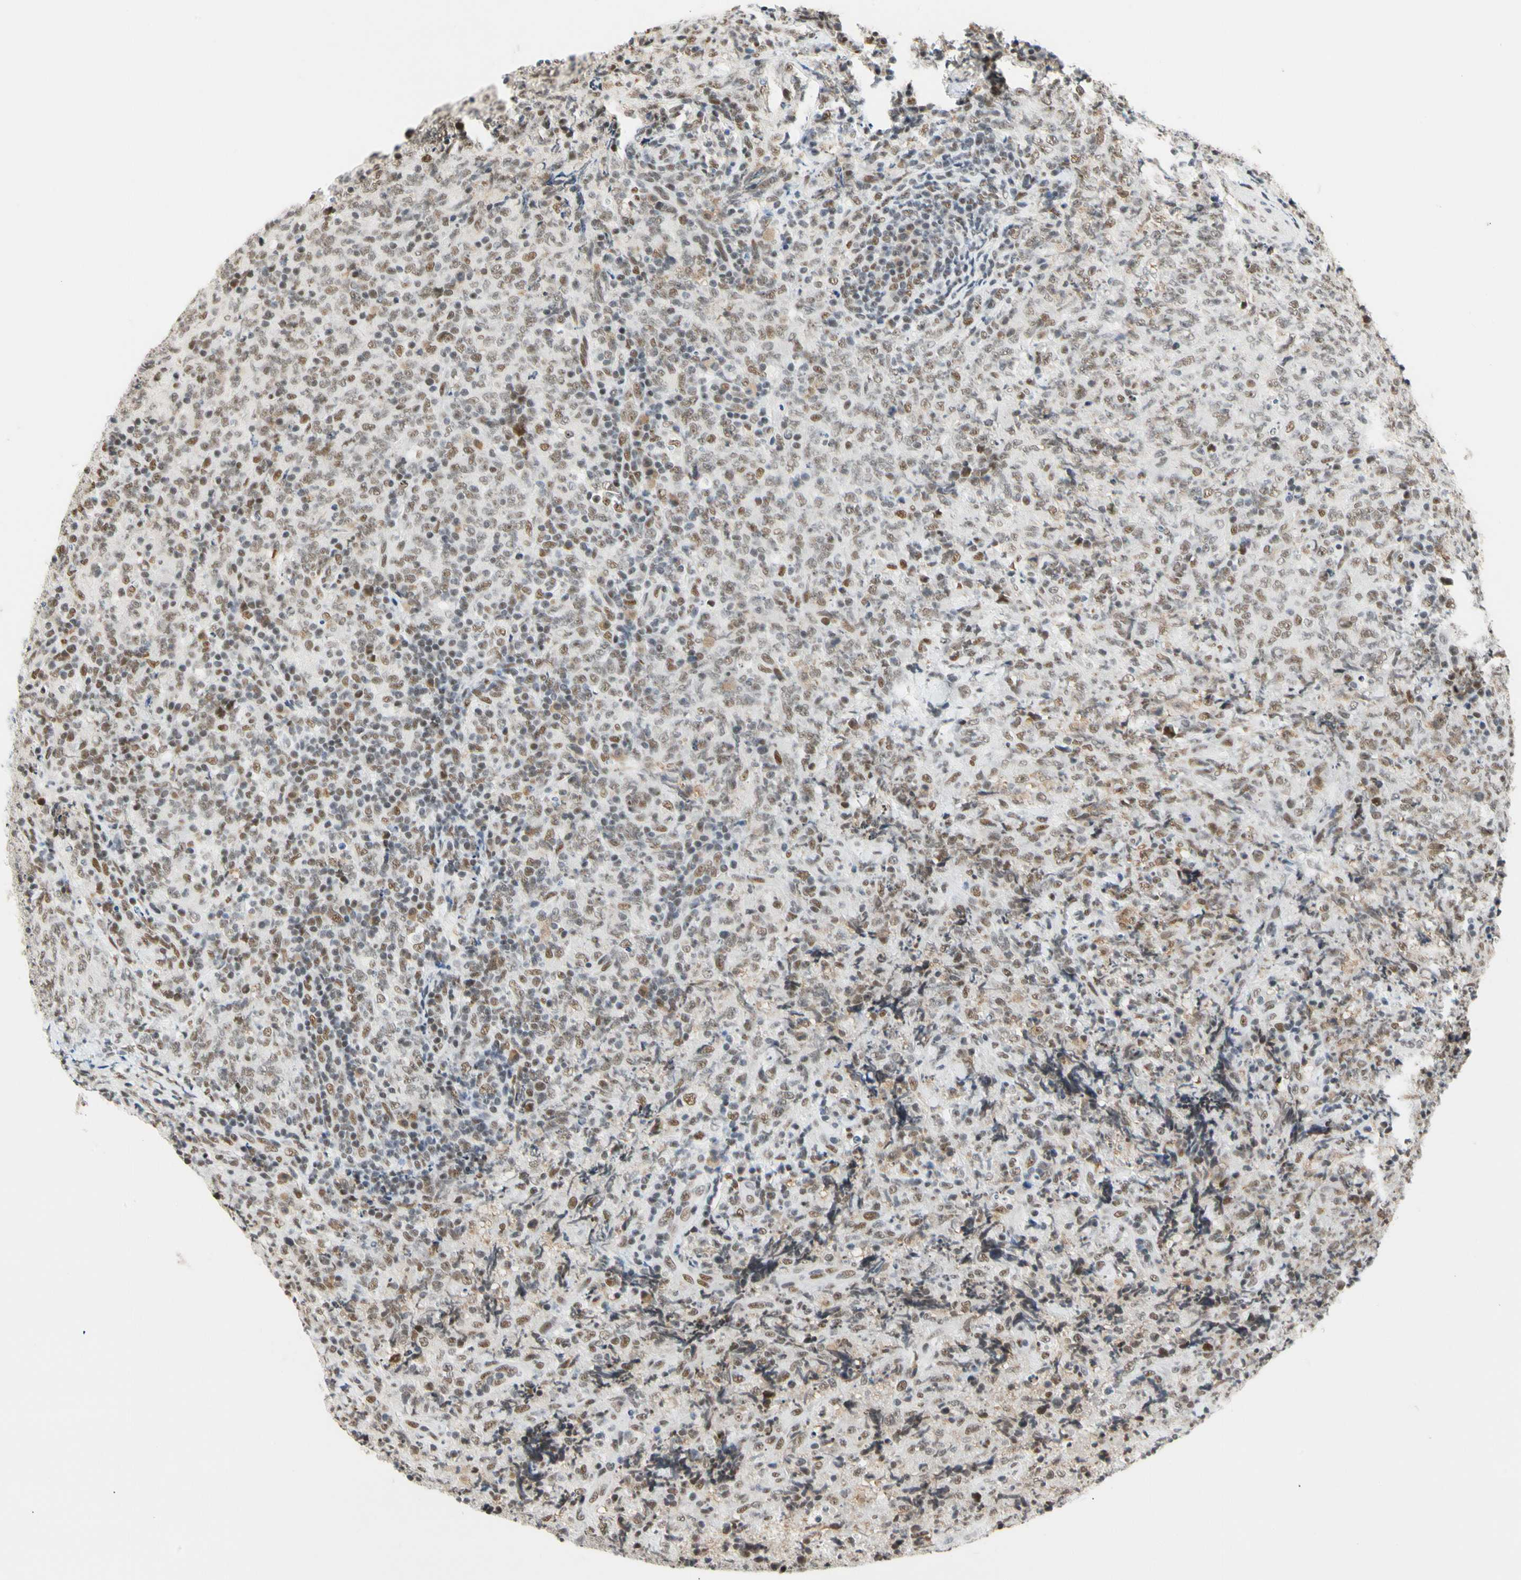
{"staining": {"intensity": "moderate", "quantity": "<25%", "location": "nuclear"}, "tissue": "lymphoma", "cell_type": "Tumor cells", "image_type": "cancer", "snomed": [{"axis": "morphology", "description": "Malignant lymphoma, non-Hodgkin's type, High grade"}, {"axis": "topography", "description": "Tonsil"}], "caption": "Tumor cells reveal moderate nuclear expression in about <25% of cells in malignant lymphoma, non-Hodgkin's type (high-grade).", "gene": "ZSCAN16", "patient": {"sex": "female", "age": 36}}